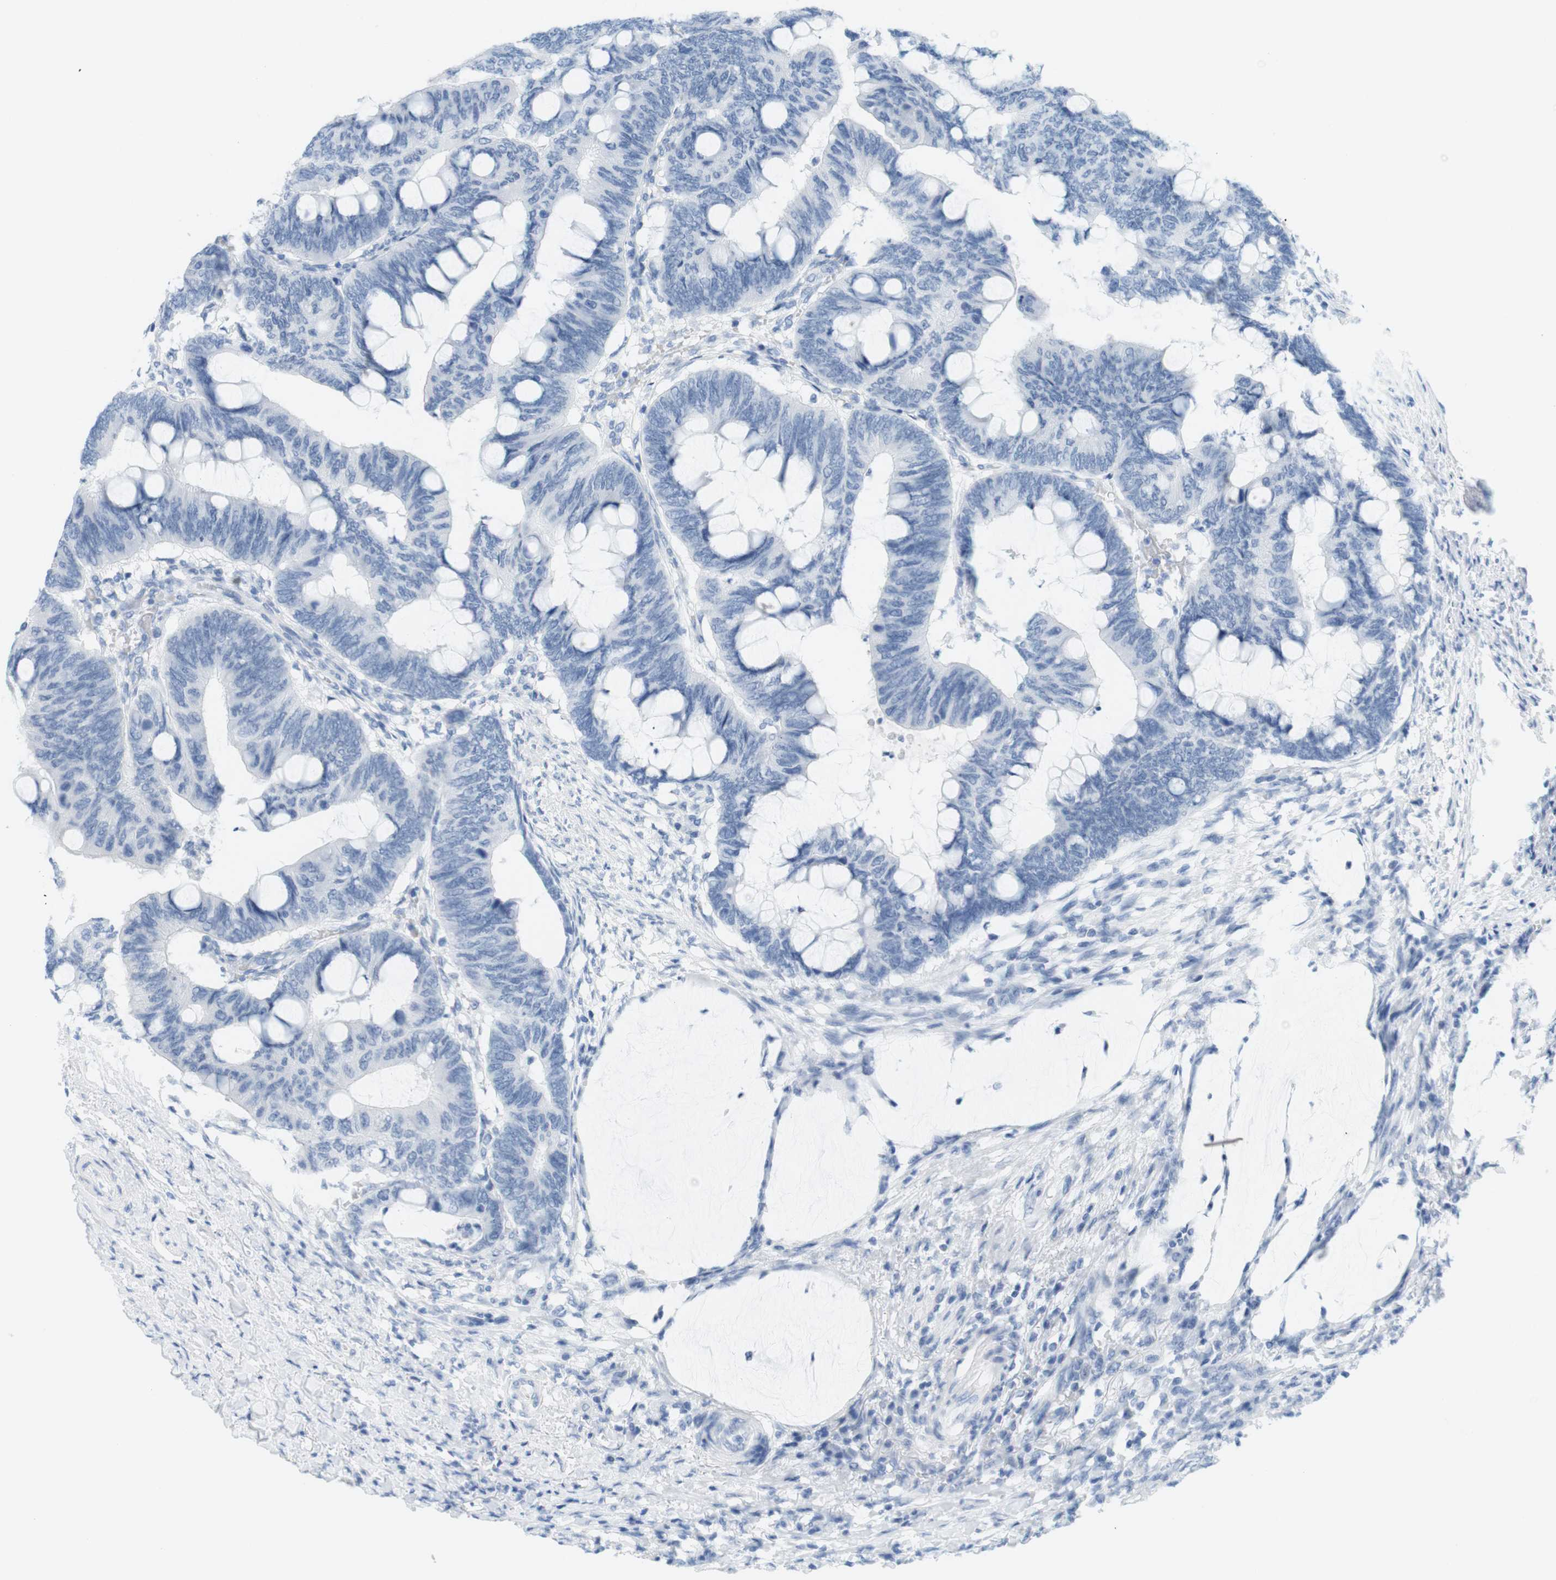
{"staining": {"intensity": "negative", "quantity": "none", "location": "none"}, "tissue": "colorectal cancer", "cell_type": "Tumor cells", "image_type": "cancer", "snomed": [{"axis": "morphology", "description": "Normal tissue, NOS"}, {"axis": "morphology", "description": "Adenocarcinoma, NOS"}, {"axis": "topography", "description": "Rectum"}, {"axis": "topography", "description": "Peripheral nerve tissue"}], "caption": "High magnification brightfield microscopy of colorectal cancer stained with DAB (3,3'-diaminobenzidine) (brown) and counterstained with hematoxylin (blue): tumor cells show no significant positivity.", "gene": "TNNT2", "patient": {"sex": "male", "age": 92}}